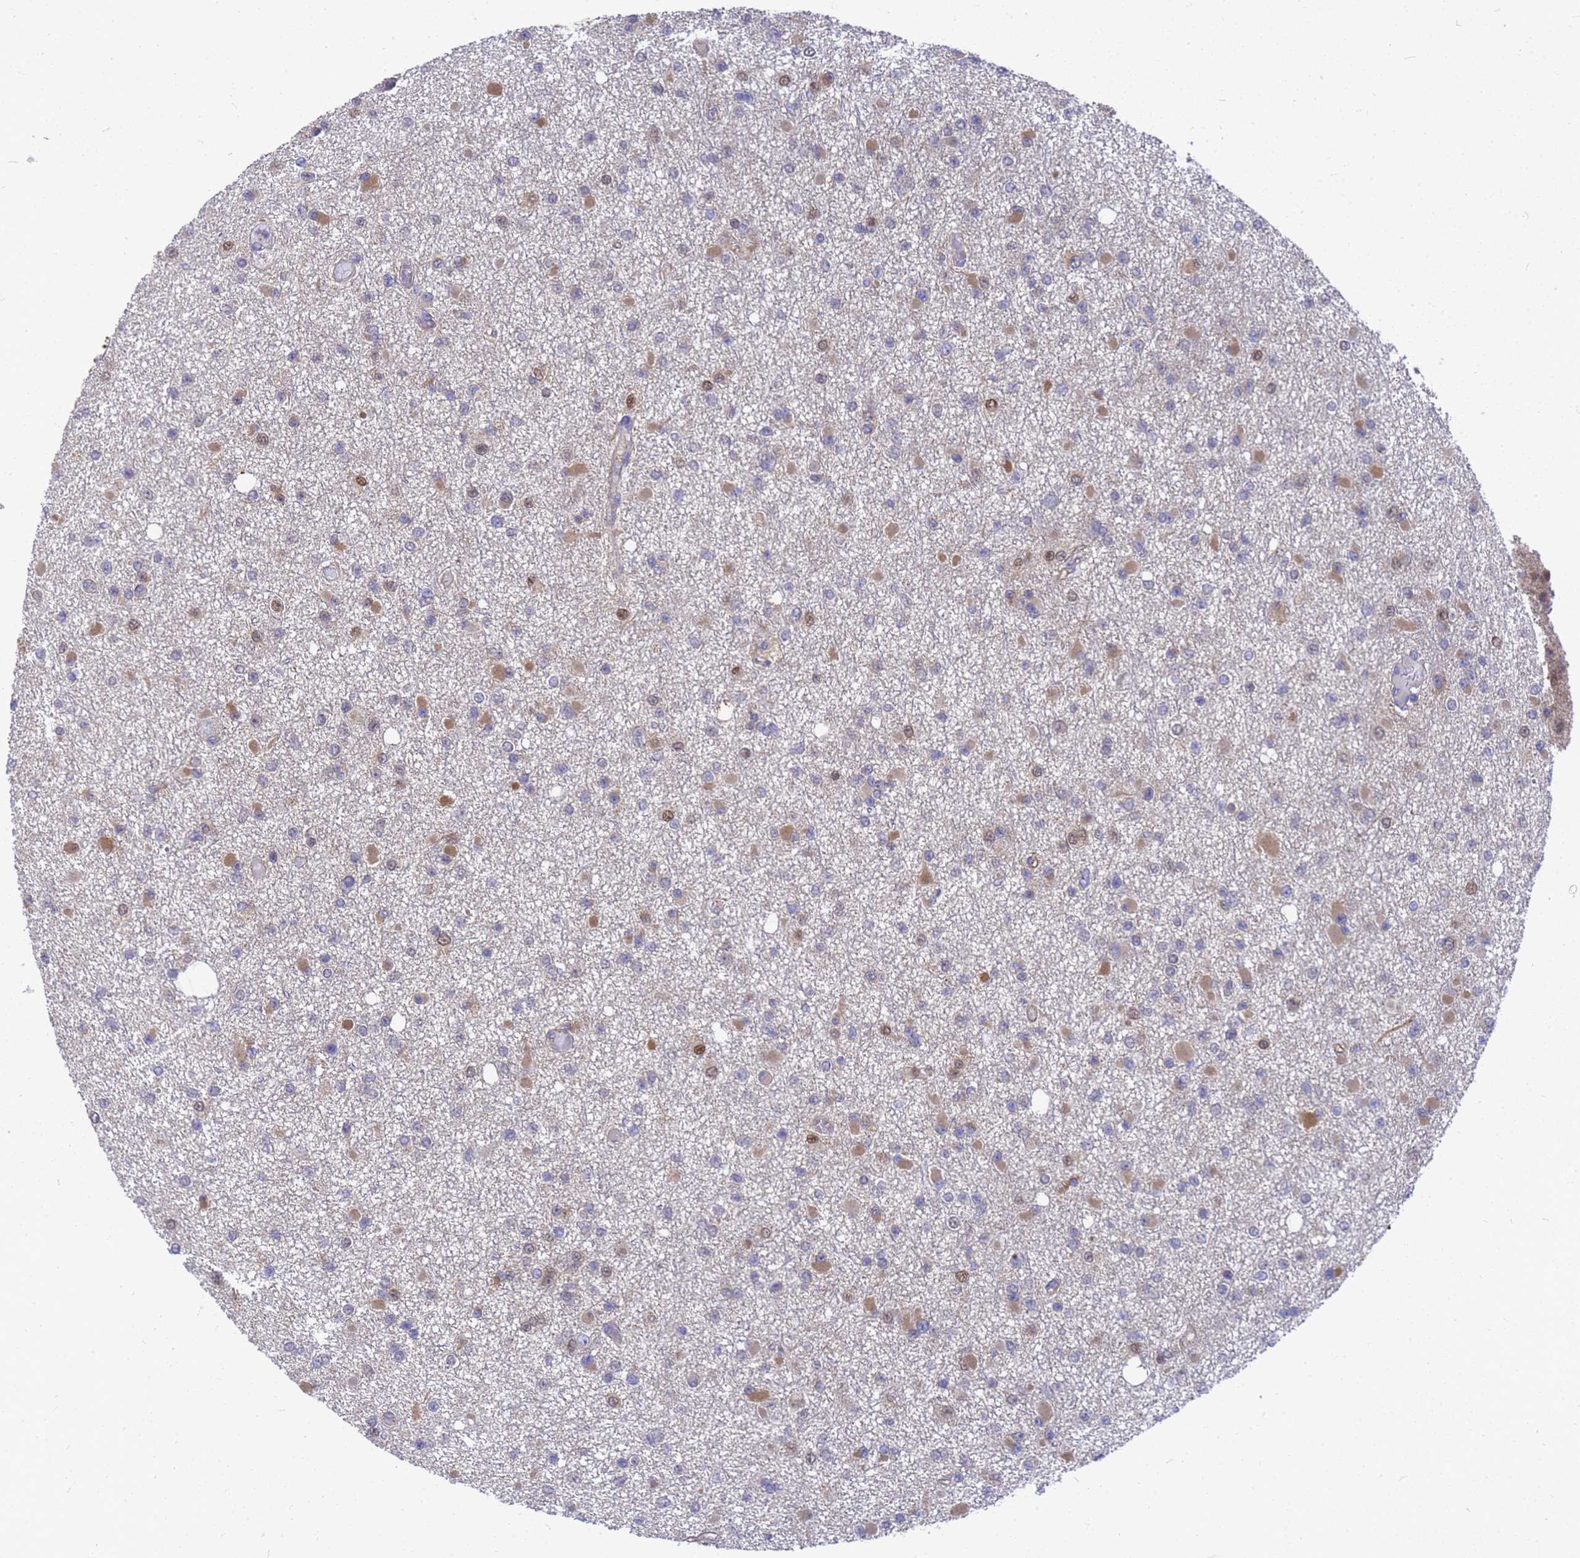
{"staining": {"intensity": "moderate", "quantity": "25%-75%", "location": "cytoplasmic/membranous"}, "tissue": "glioma", "cell_type": "Tumor cells", "image_type": "cancer", "snomed": [{"axis": "morphology", "description": "Glioma, malignant, Low grade"}, {"axis": "topography", "description": "Brain"}], "caption": "This micrograph displays immunohistochemistry (IHC) staining of human glioma, with medium moderate cytoplasmic/membranous expression in about 25%-75% of tumor cells.", "gene": "SLC35E2B", "patient": {"sex": "female", "age": 22}}